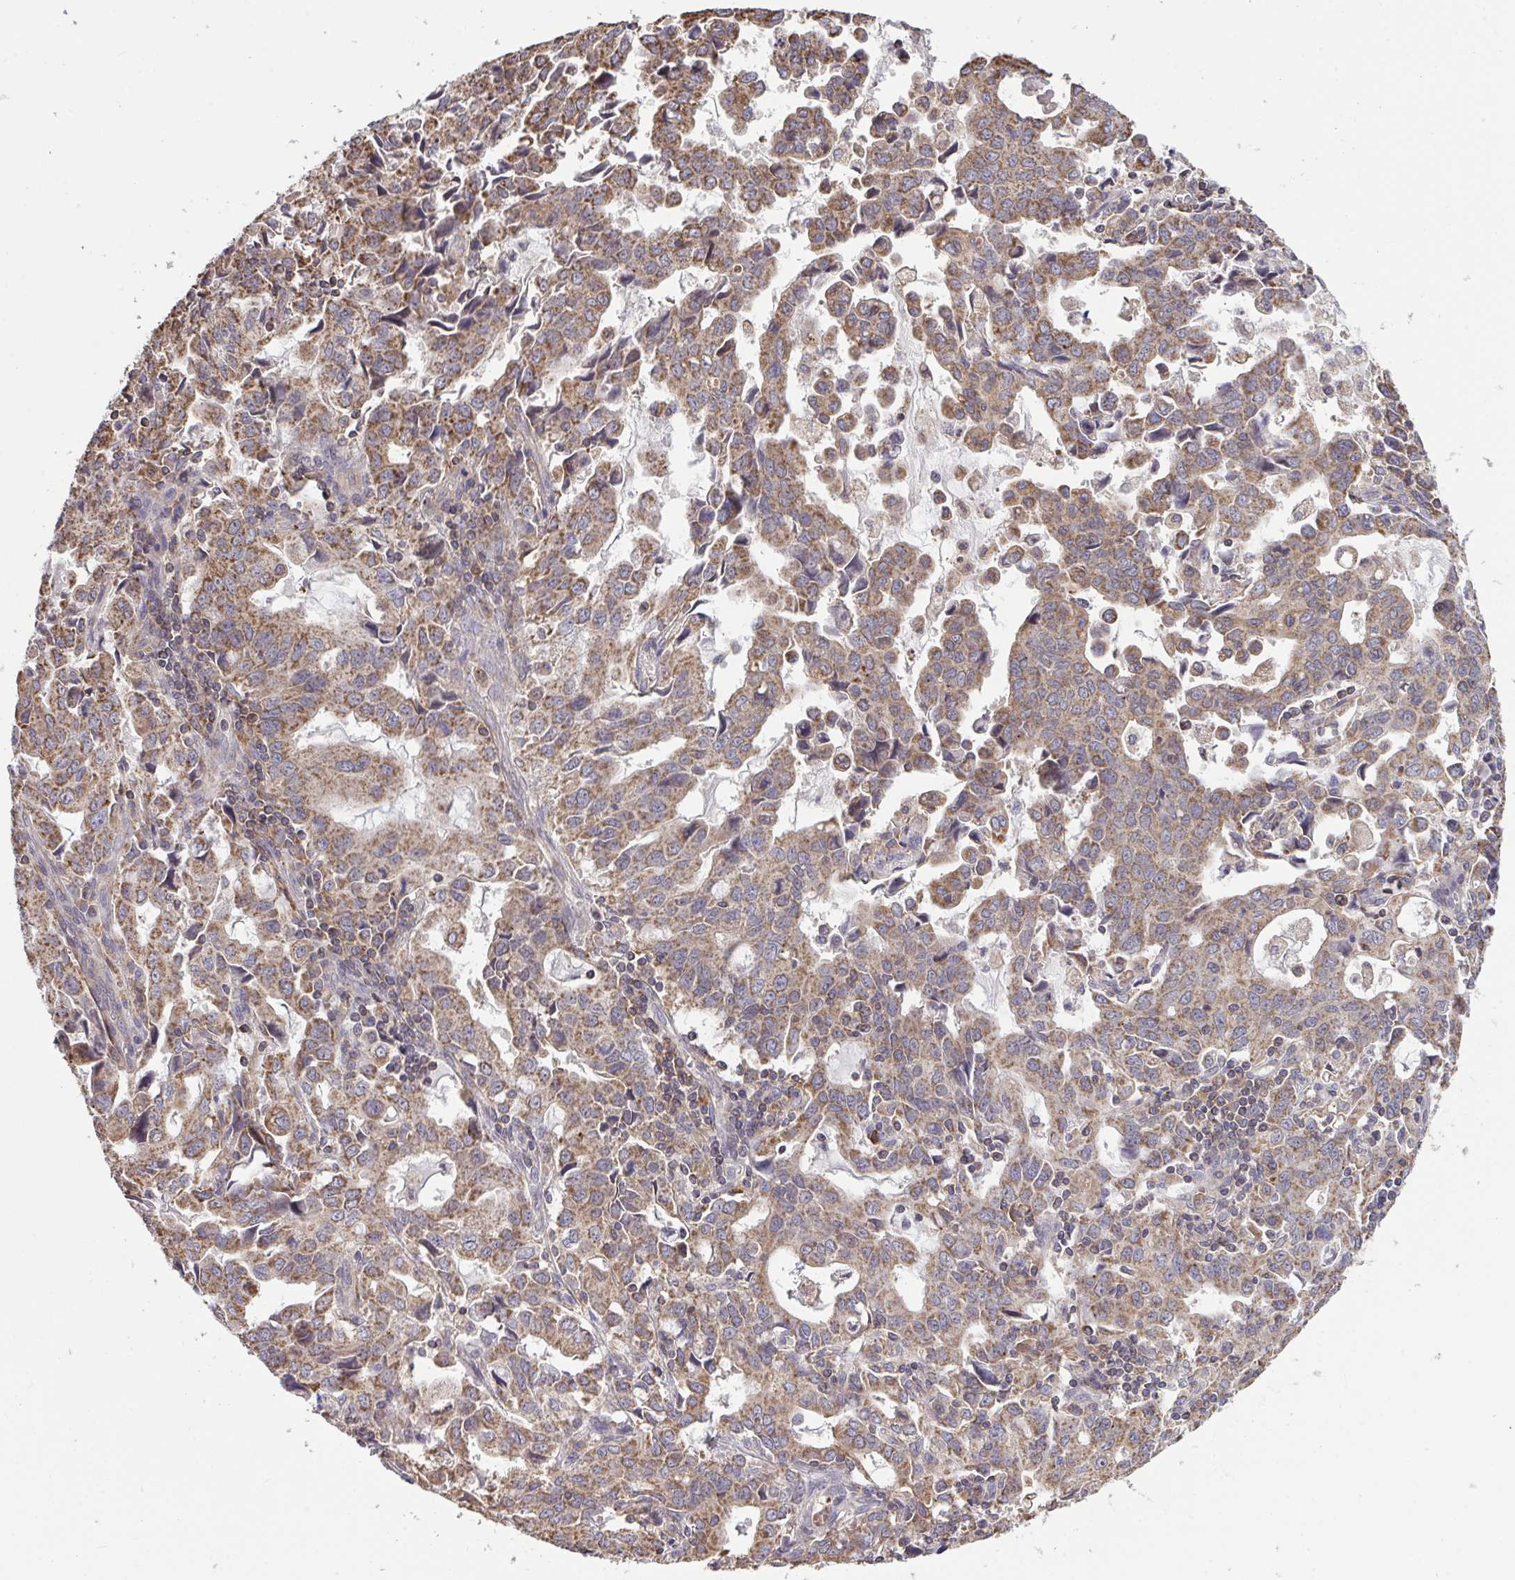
{"staining": {"intensity": "weak", "quantity": ">75%", "location": "cytoplasmic/membranous"}, "tissue": "stomach cancer", "cell_type": "Tumor cells", "image_type": "cancer", "snomed": [{"axis": "morphology", "description": "Adenocarcinoma, NOS"}, {"axis": "topography", "description": "Stomach, upper"}], "caption": "IHC histopathology image of neoplastic tissue: human stomach cancer (adenocarcinoma) stained using IHC displays low levels of weak protein expression localized specifically in the cytoplasmic/membranous of tumor cells, appearing as a cytoplasmic/membranous brown color.", "gene": "PPM1H", "patient": {"sex": "male", "age": 85}}